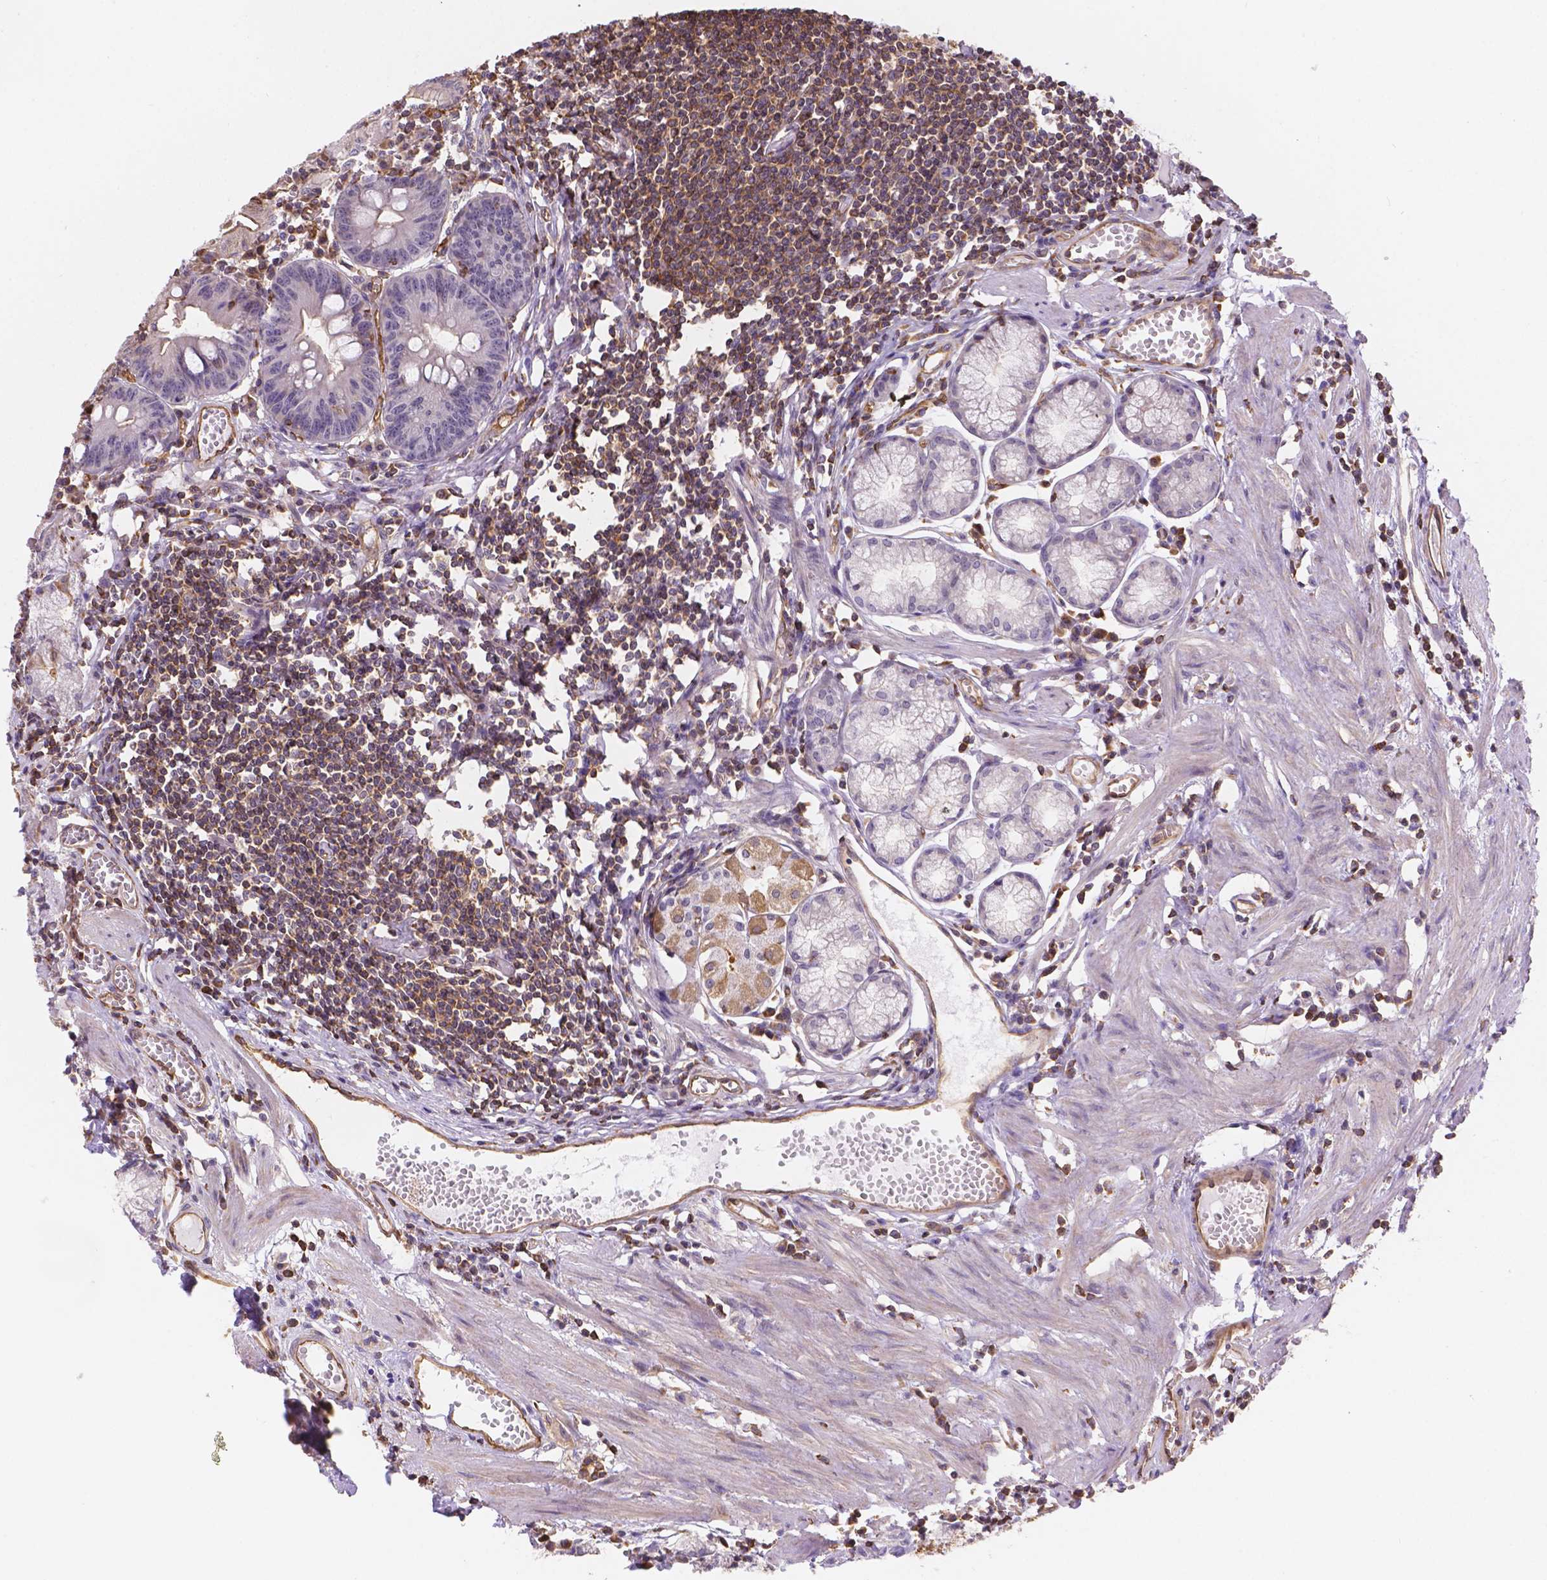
{"staining": {"intensity": "strong", "quantity": "25%-75%", "location": "cytoplasmic/membranous"}, "tissue": "stomach", "cell_type": "Glandular cells", "image_type": "normal", "snomed": [{"axis": "morphology", "description": "Normal tissue, NOS"}, {"axis": "topography", "description": "Stomach"}], "caption": "Benign stomach demonstrates strong cytoplasmic/membranous staining in about 25%-75% of glandular cells, visualized by immunohistochemistry. (Brightfield microscopy of DAB IHC at high magnification).", "gene": "DMWD", "patient": {"sex": "male", "age": 55}}